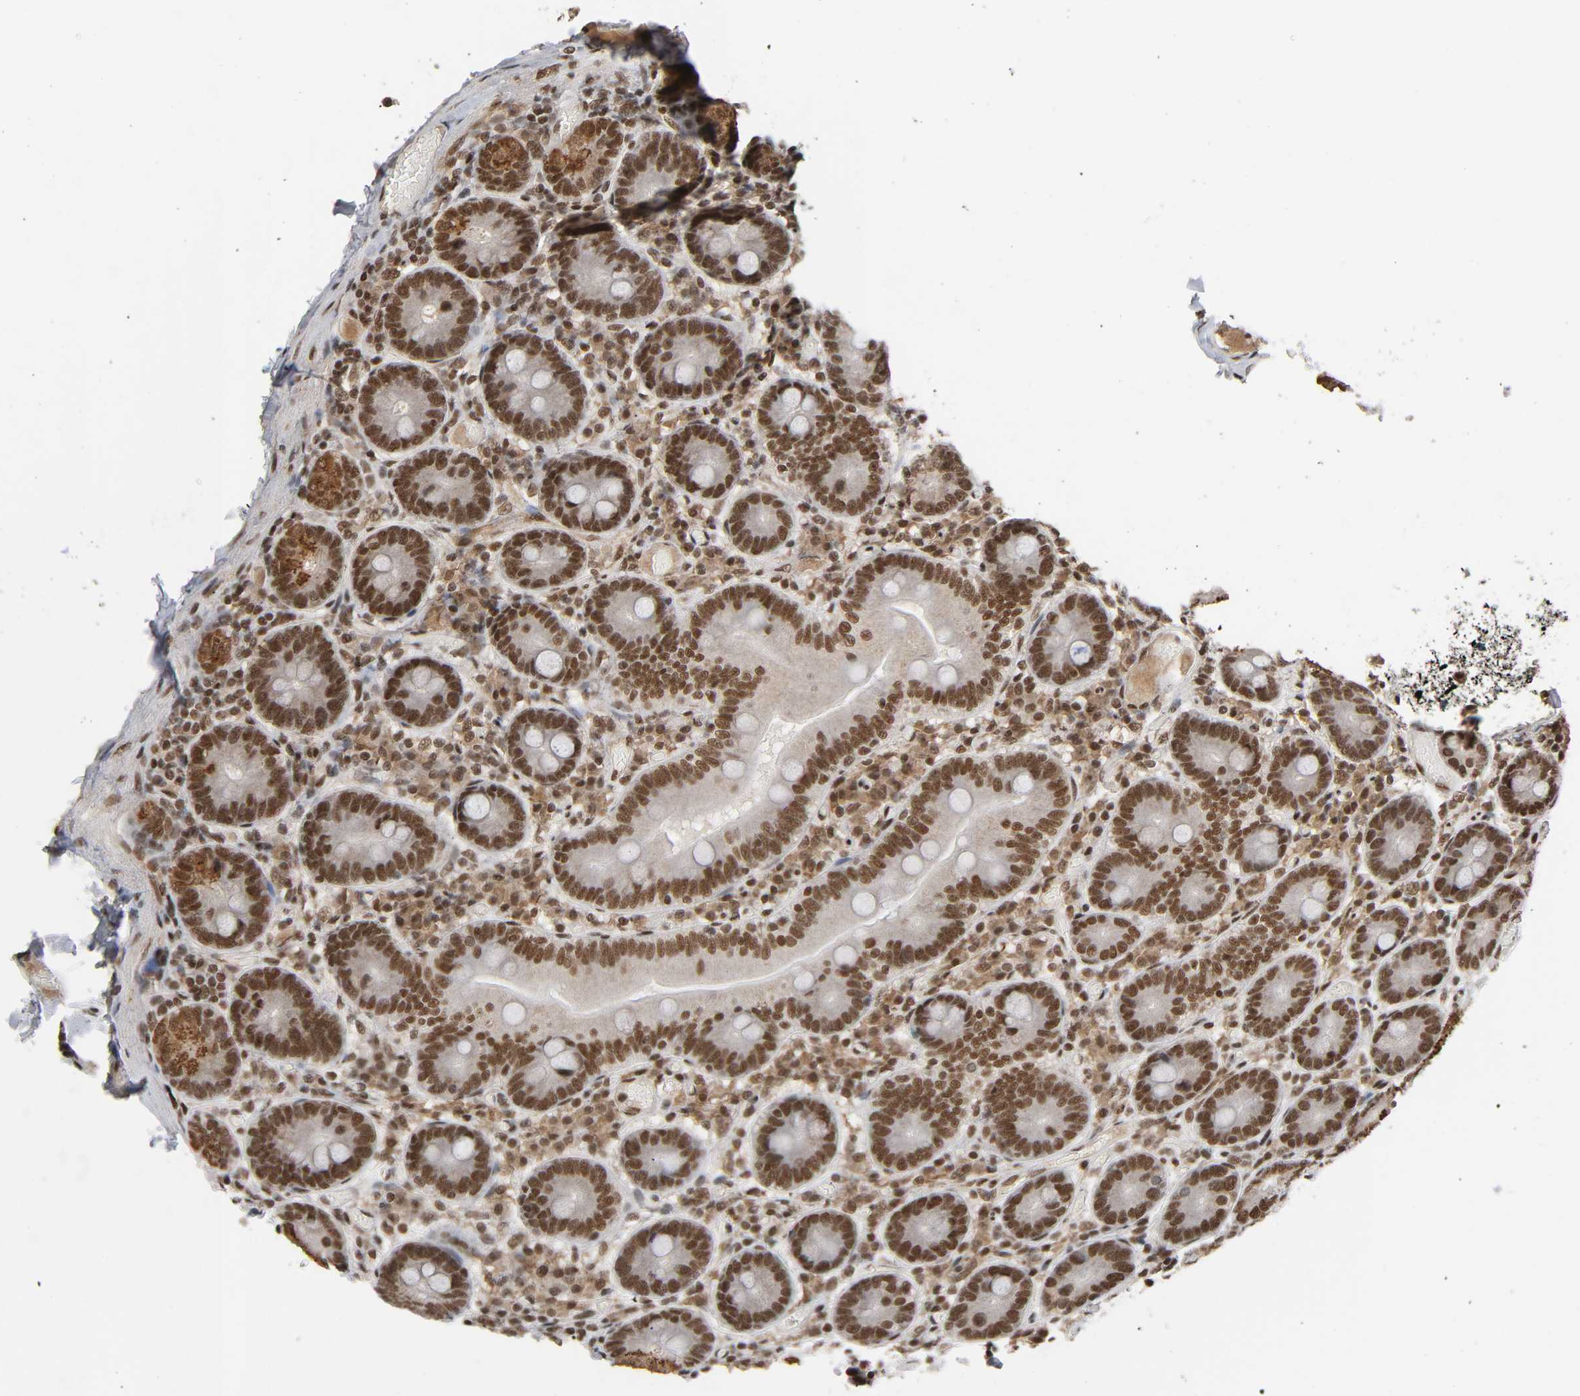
{"staining": {"intensity": "strong", "quantity": ">75%", "location": "cytoplasmic/membranous,nuclear"}, "tissue": "duodenum", "cell_type": "Glandular cells", "image_type": "normal", "snomed": [{"axis": "morphology", "description": "Normal tissue, NOS"}, {"axis": "topography", "description": "Duodenum"}], "caption": "IHC photomicrograph of normal human duodenum stained for a protein (brown), which shows high levels of strong cytoplasmic/membranous,nuclear positivity in approximately >75% of glandular cells.", "gene": "ZNF384", "patient": {"sex": "male", "age": 66}}